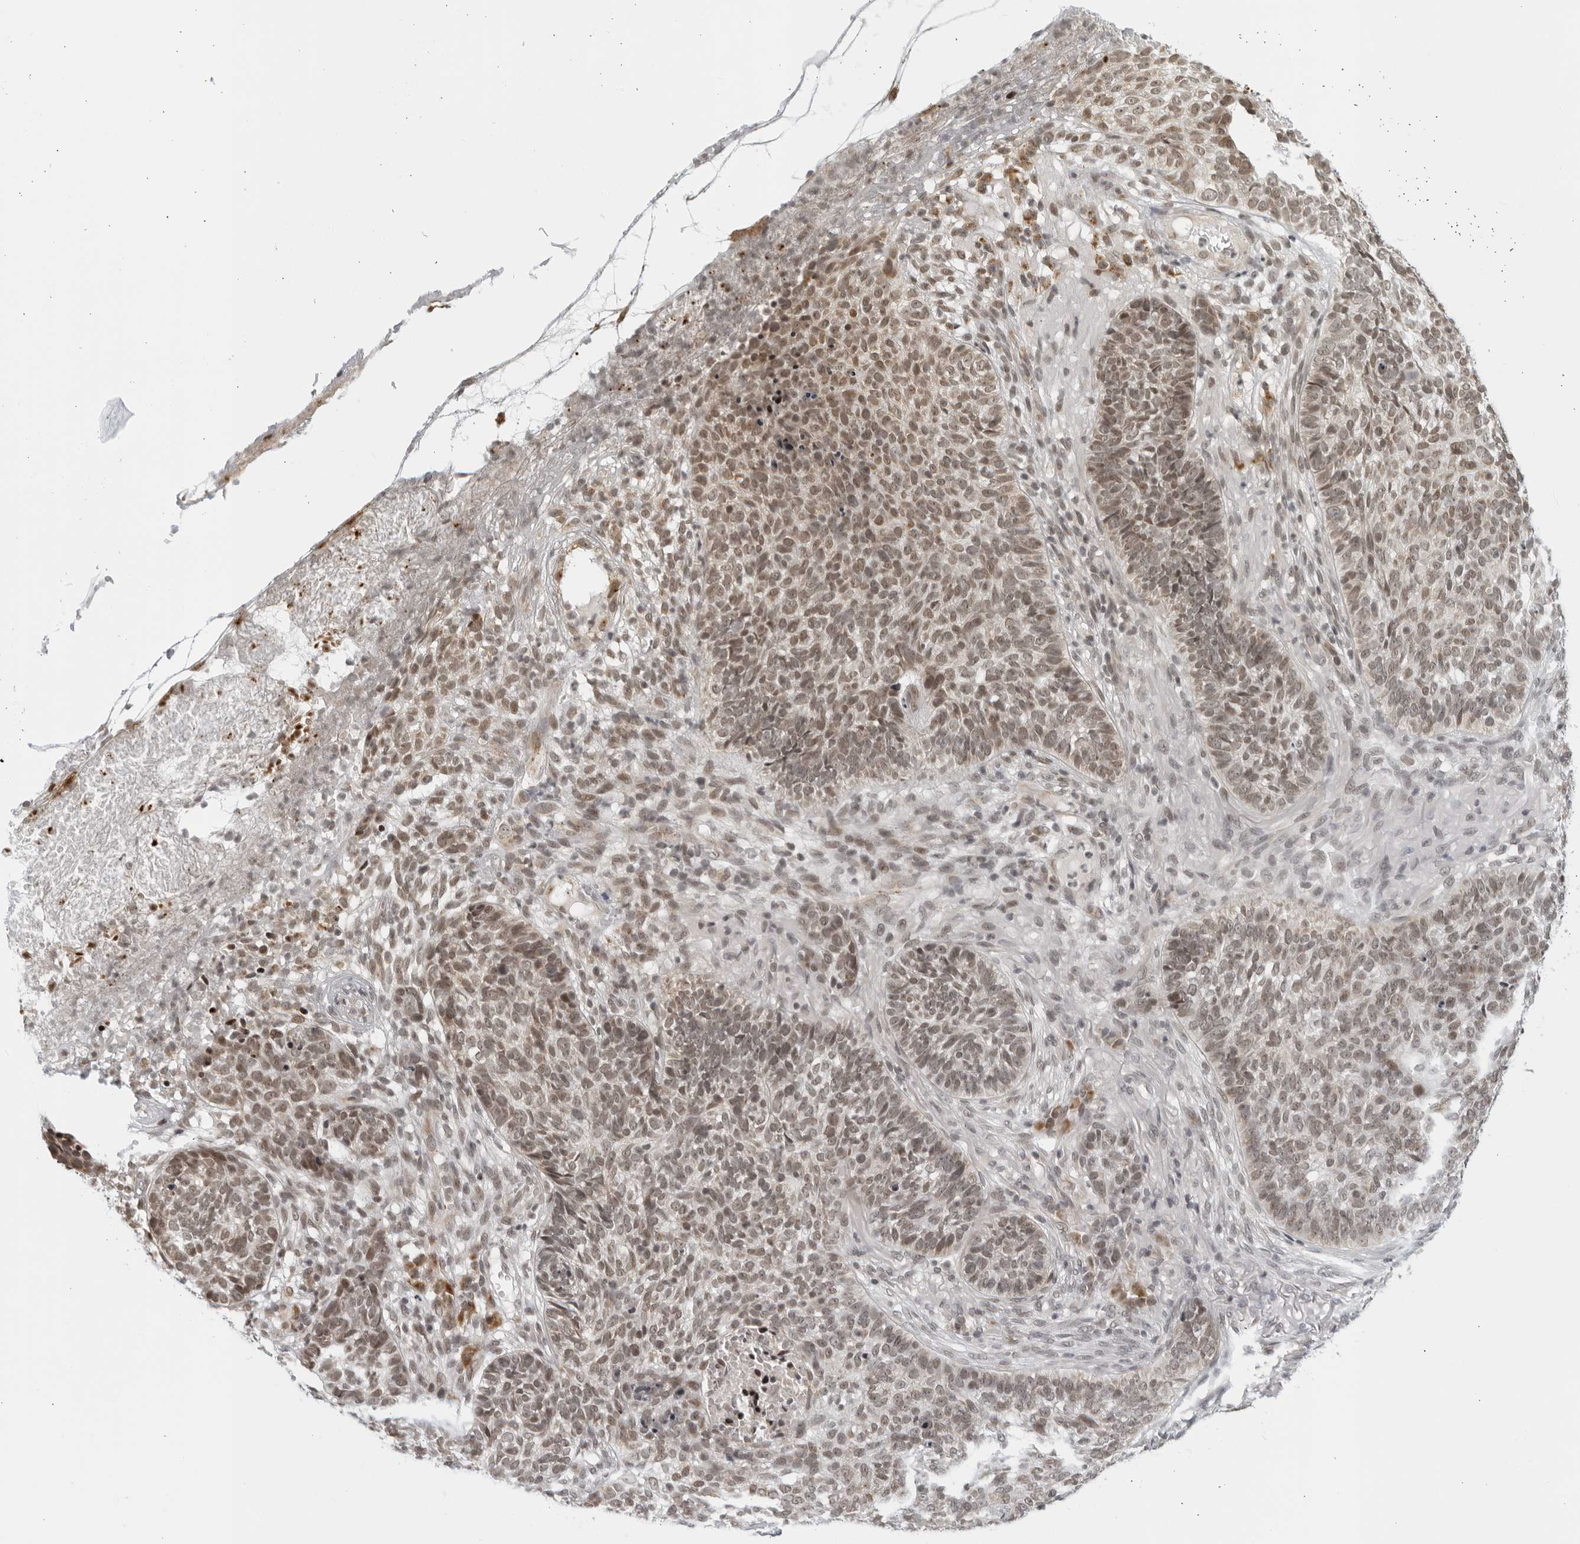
{"staining": {"intensity": "weak", "quantity": "25%-75%", "location": "cytoplasmic/membranous,nuclear"}, "tissue": "skin cancer", "cell_type": "Tumor cells", "image_type": "cancer", "snomed": [{"axis": "morphology", "description": "Basal cell carcinoma"}, {"axis": "topography", "description": "Skin"}], "caption": "Immunohistochemical staining of human basal cell carcinoma (skin) displays low levels of weak cytoplasmic/membranous and nuclear expression in approximately 25%-75% of tumor cells.", "gene": "RAB11FIP3", "patient": {"sex": "male", "age": 85}}